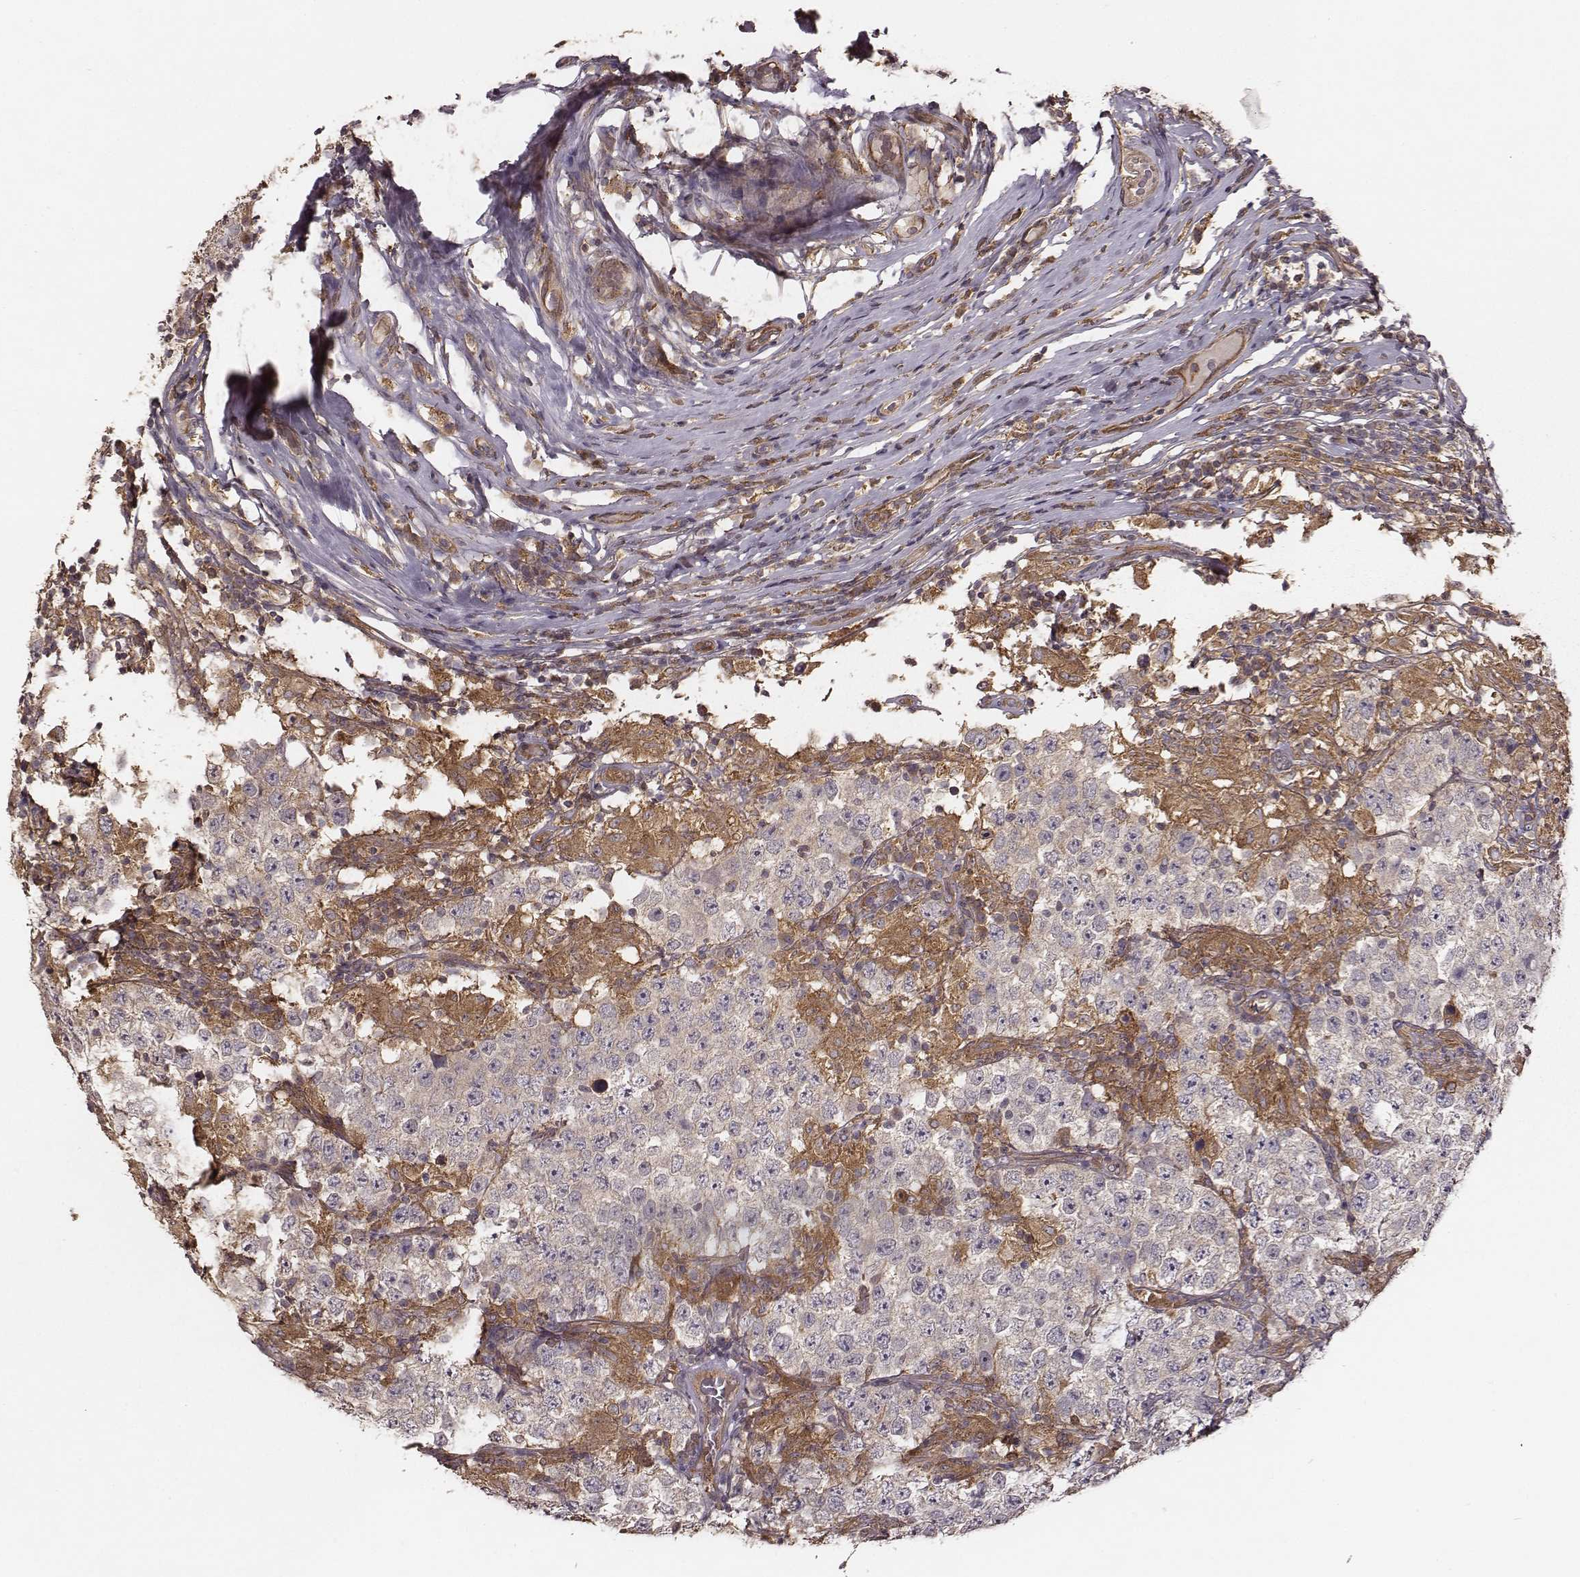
{"staining": {"intensity": "negative", "quantity": "none", "location": "none"}, "tissue": "testis cancer", "cell_type": "Tumor cells", "image_type": "cancer", "snomed": [{"axis": "morphology", "description": "Seminoma, NOS"}, {"axis": "morphology", "description": "Carcinoma, Embryonal, NOS"}, {"axis": "topography", "description": "Testis"}], "caption": "An immunohistochemistry image of testis cancer (embryonal carcinoma) is shown. There is no staining in tumor cells of testis cancer (embryonal carcinoma).", "gene": "VPS26A", "patient": {"sex": "male", "age": 41}}